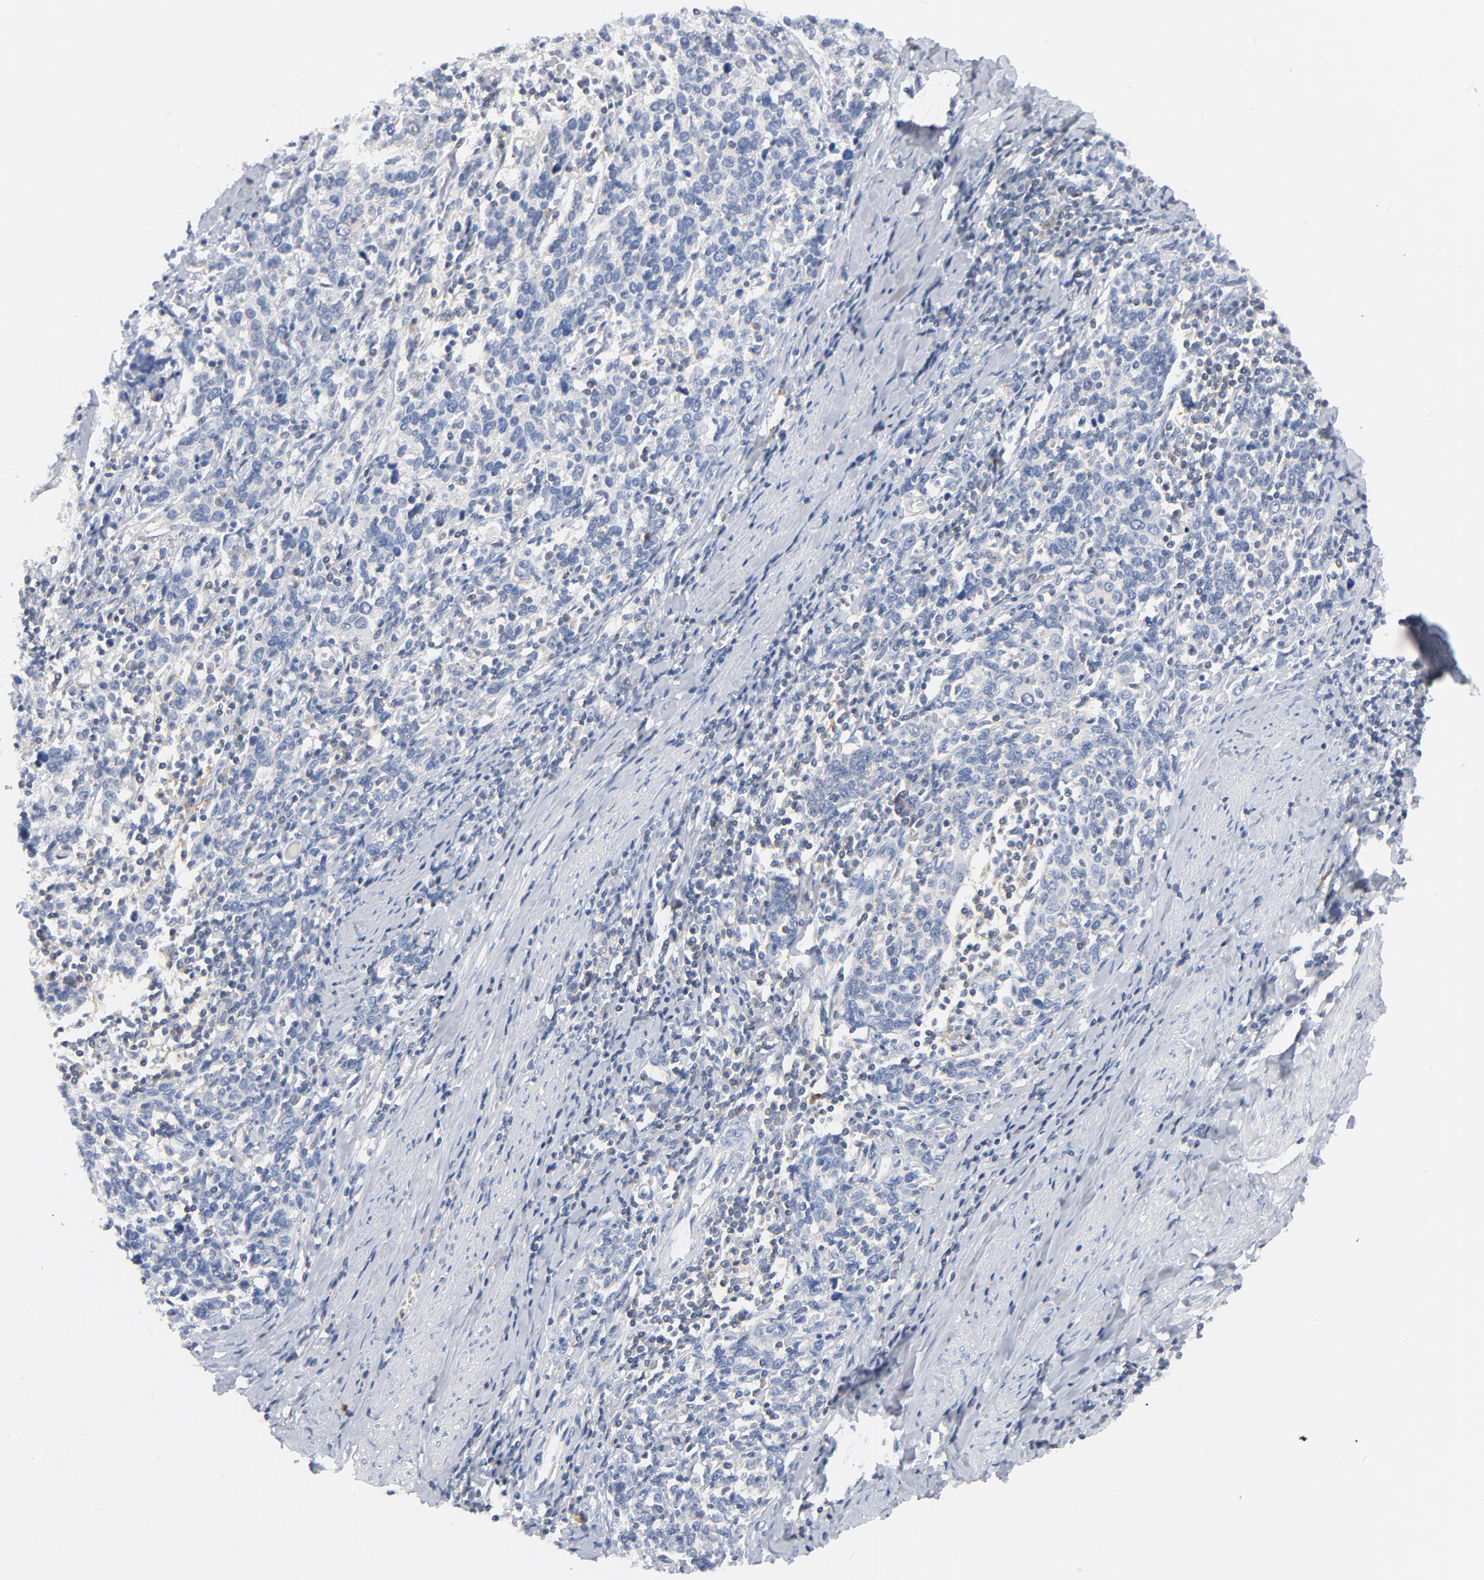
{"staining": {"intensity": "negative", "quantity": "none", "location": "none"}, "tissue": "cervical cancer", "cell_type": "Tumor cells", "image_type": "cancer", "snomed": [{"axis": "morphology", "description": "Squamous cell carcinoma, NOS"}, {"axis": "topography", "description": "Cervix"}], "caption": "DAB immunohistochemical staining of cervical squamous cell carcinoma shows no significant expression in tumor cells.", "gene": "PTK2B", "patient": {"sex": "female", "age": 41}}